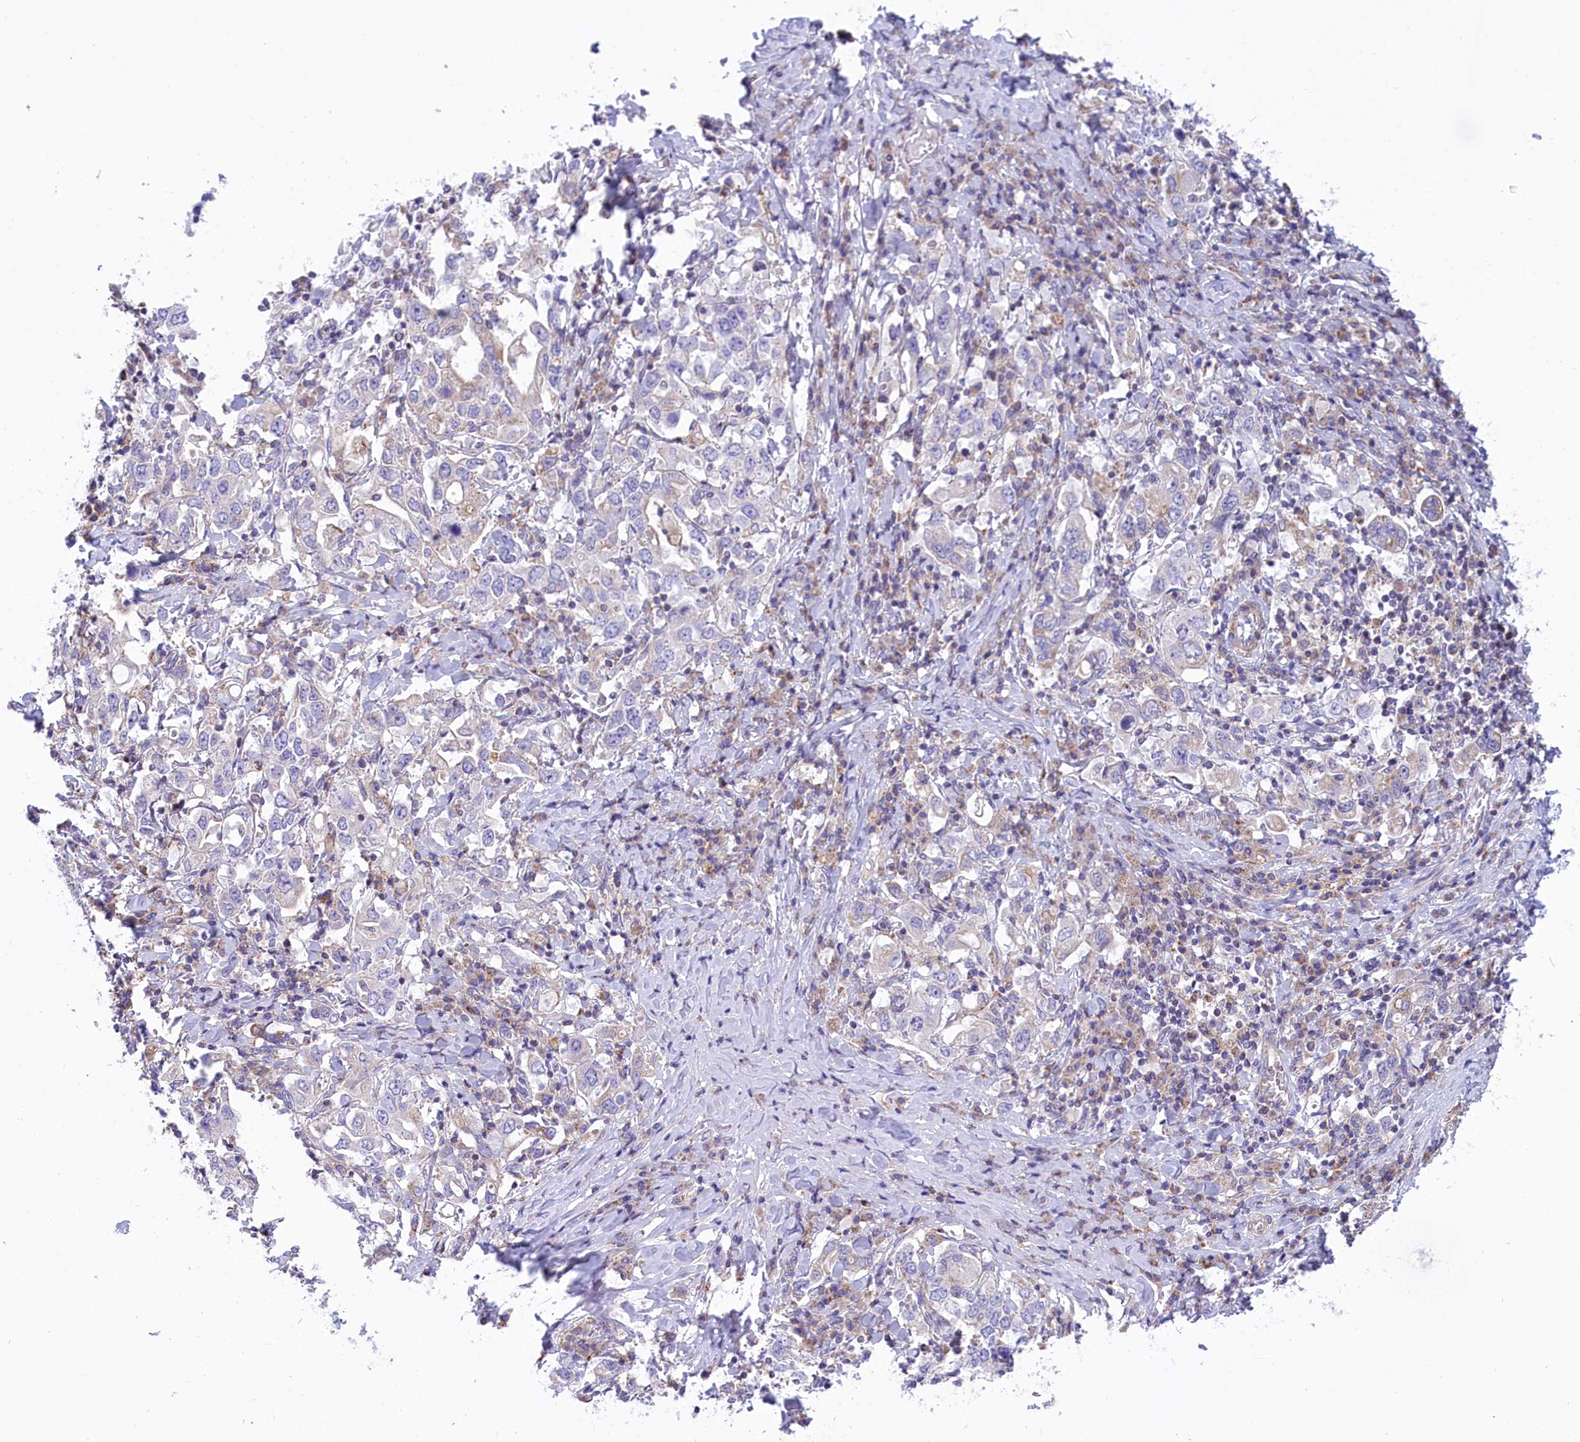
{"staining": {"intensity": "negative", "quantity": "none", "location": "none"}, "tissue": "stomach cancer", "cell_type": "Tumor cells", "image_type": "cancer", "snomed": [{"axis": "morphology", "description": "Adenocarcinoma, NOS"}, {"axis": "topography", "description": "Stomach, upper"}], "caption": "This is an IHC histopathology image of human adenocarcinoma (stomach). There is no positivity in tumor cells.", "gene": "CORO7-PAM16", "patient": {"sex": "male", "age": 62}}